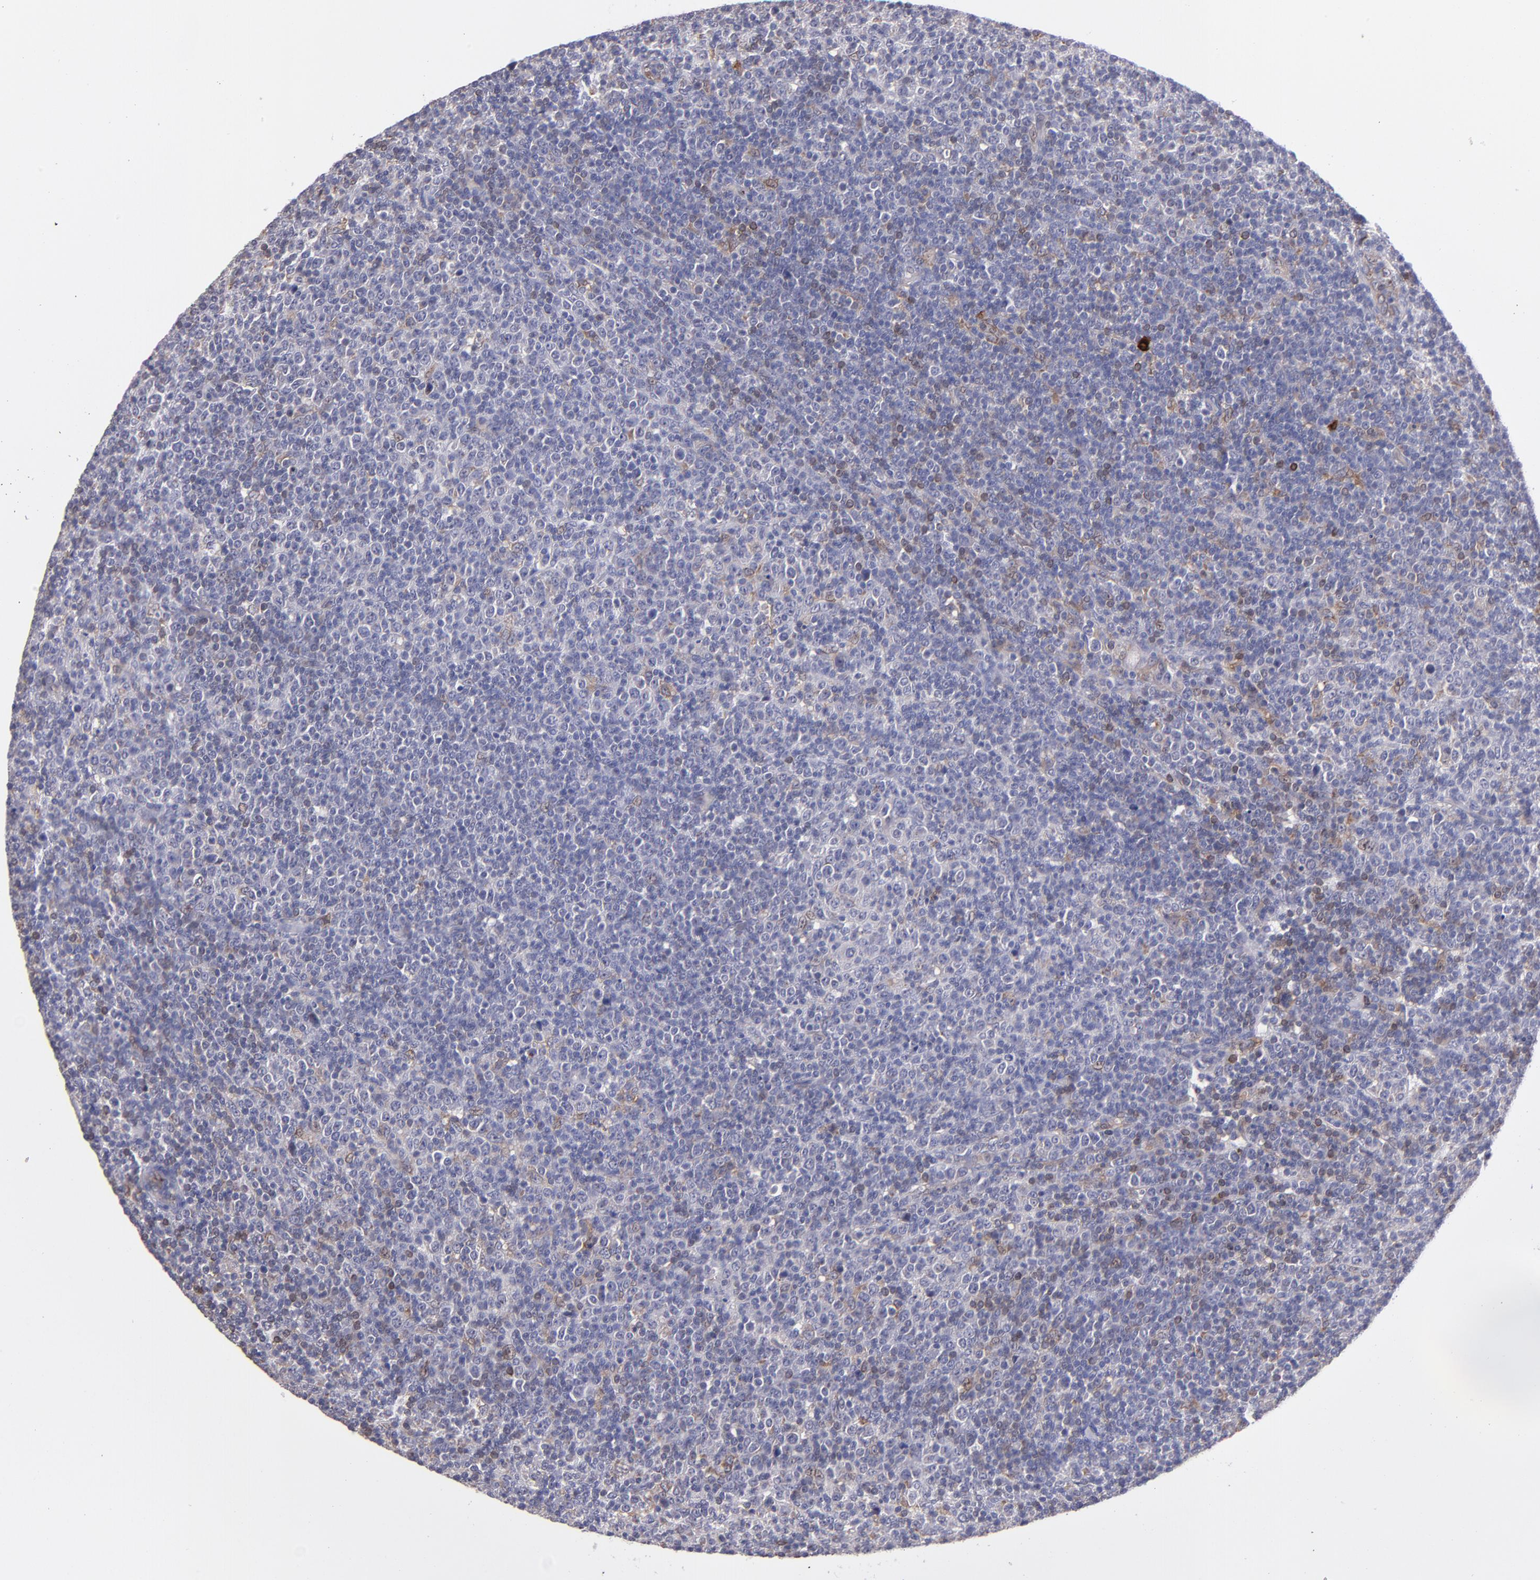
{"staining": {"intensity": "weak", "quantity": "<25%", "location": "cytoplasmic/membranous"}, "tissue": "lymphoma", "cell_type": "Tumor cells", "image_type": "cancer", "snomed": [{"axis": "morphology", "description": "Malignant lymphoma, non-Hodgkin's type, Low grade"}, {"axis": "topography", "description": "Lymph node"}], "caption": "Low-grade malignant lymphoma, non-Hodgkin's type stained for a protein using IHC demonstrates no expression tumor cells.", "gene": "PTGS1", "patient": {"sex": "male", "age": 70}}